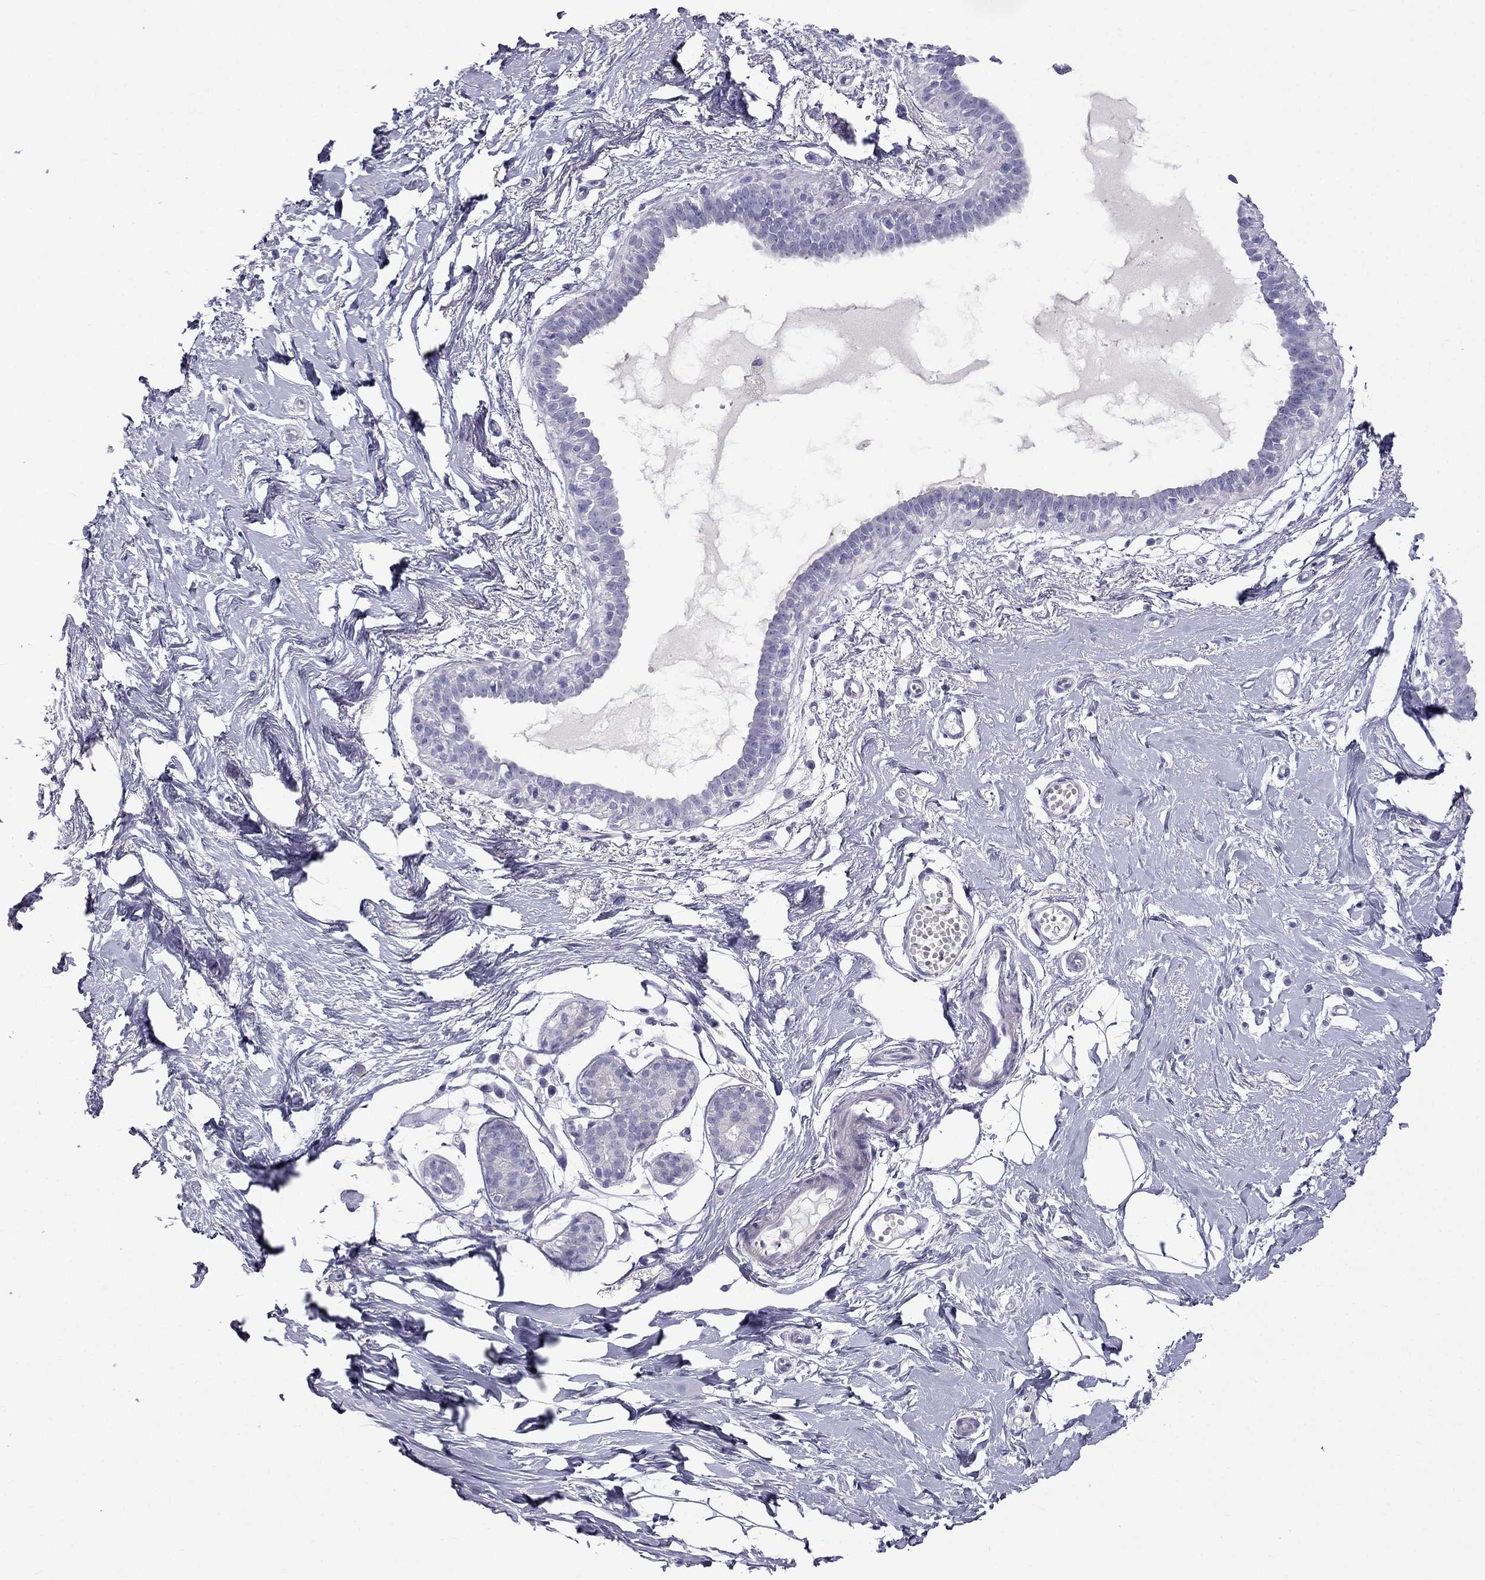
{"staining": {"intensity": "negative", "quantity": "none", "location": "none"}, "tissue": "breast", "cell_type": "Adipocytes", "image_type": "normal", "snomed": [{"axis": "morphology", "description": "Normal tissue, NOS"}, {"axis": "topography", "description": "Breast"}], "caption": "IHC micrograph of benign breast: human breast stained with DAB (3,3'-diaminobenzidine) displays no significant protein positivity in adipocytes.", "gene": "ERC2", "patient": {"sex": "female", "age": 49}}